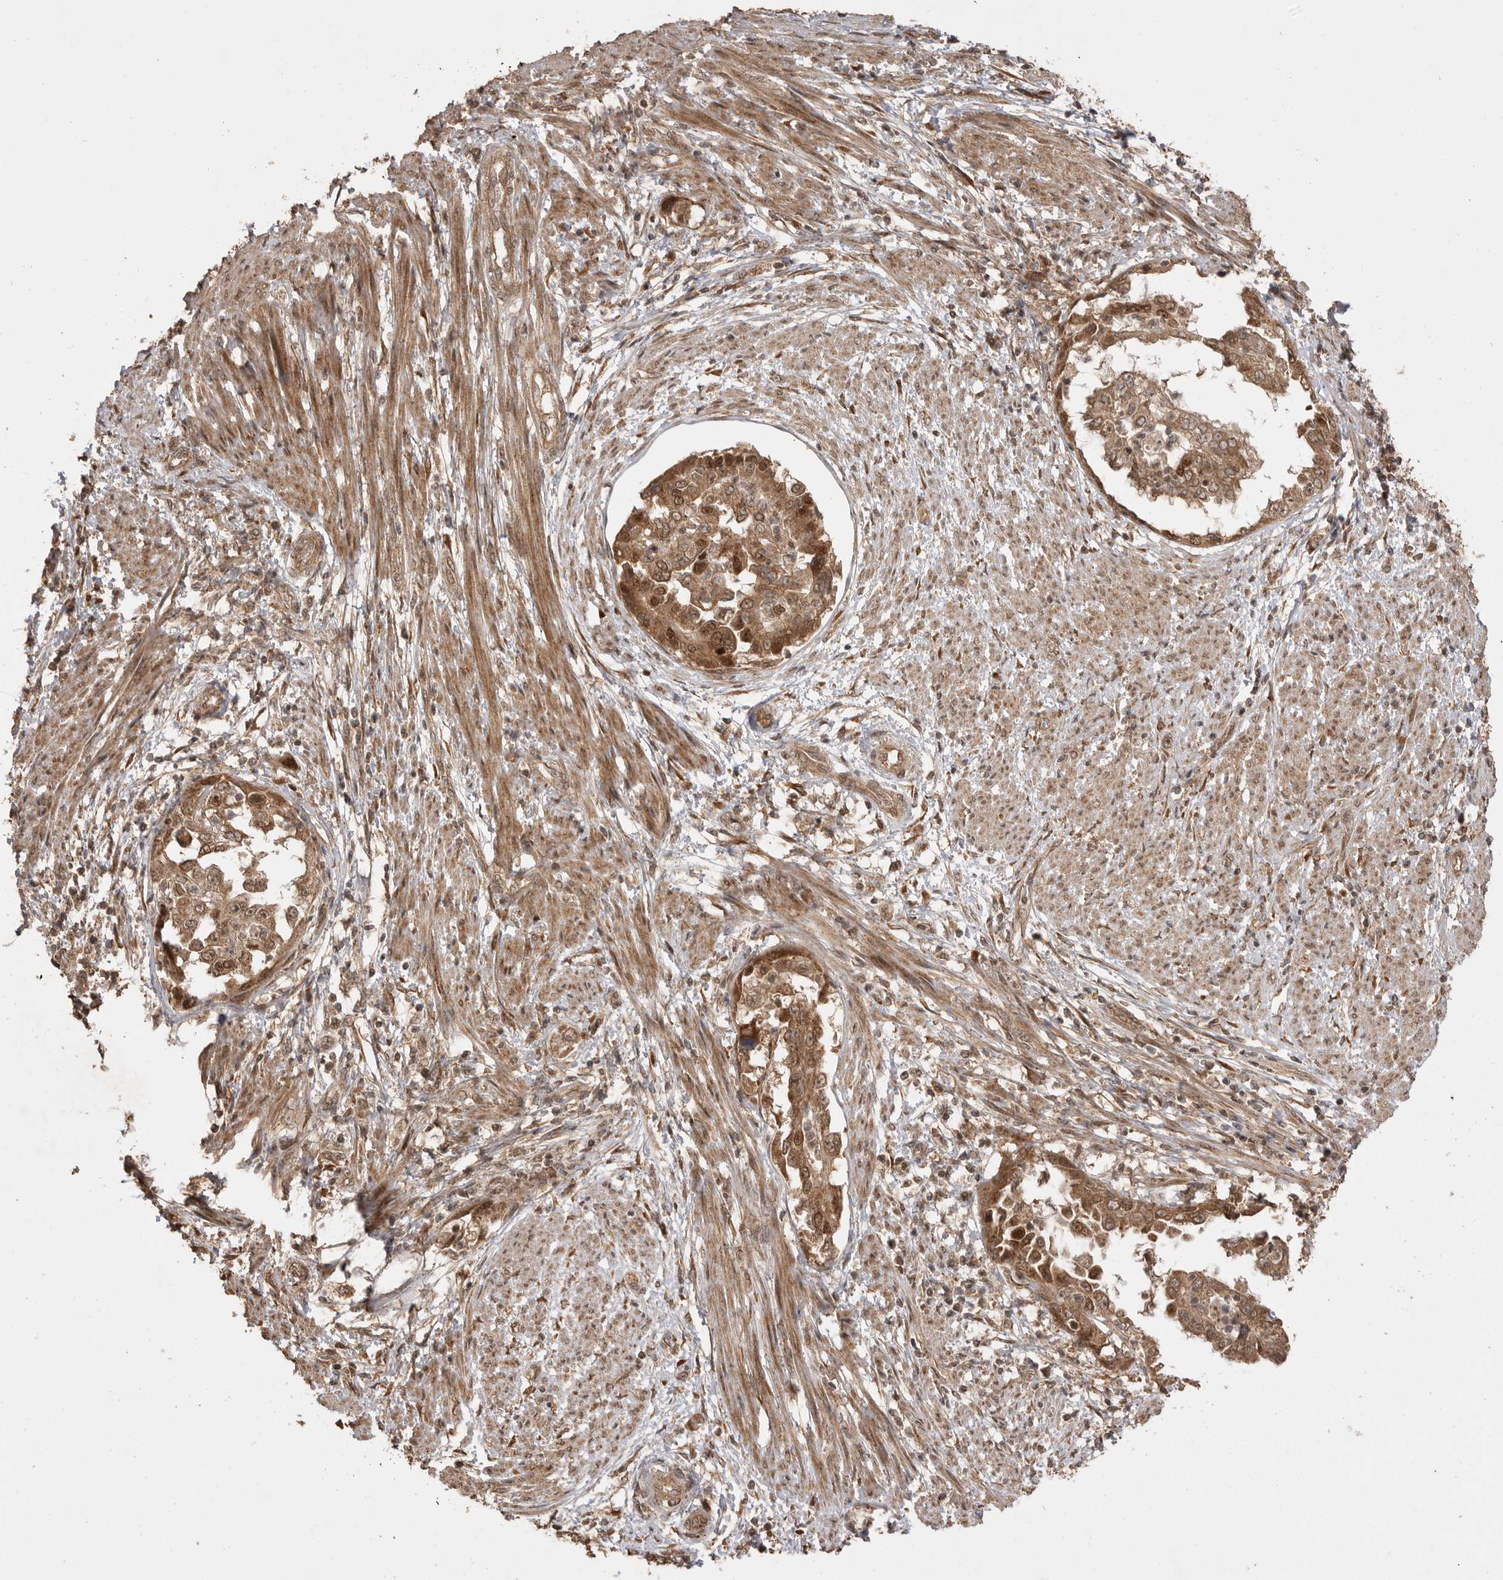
{"staining": {"intensity": "moderate", "quantity": ">75%", "location": "cytoplasmic/membranous,nuclear"}, "tissue": "endometrial cancer", "cell_type": "Tumor cells", "image_type": "cancer", "snomed": [{"axis": "morphology", "description": "Adenocarcinoma, NOS"}, {"axis": "topography", "description": "Endometrium"}], "caption": "Protein expression analysis of adenocarcinoma (endometrial) reveals moderate cytoplasmic/membranous and nuclear staining in about >75% of tumor cells.", "gene": "BOC", "patient": {"sex": "female", "age": 85}}